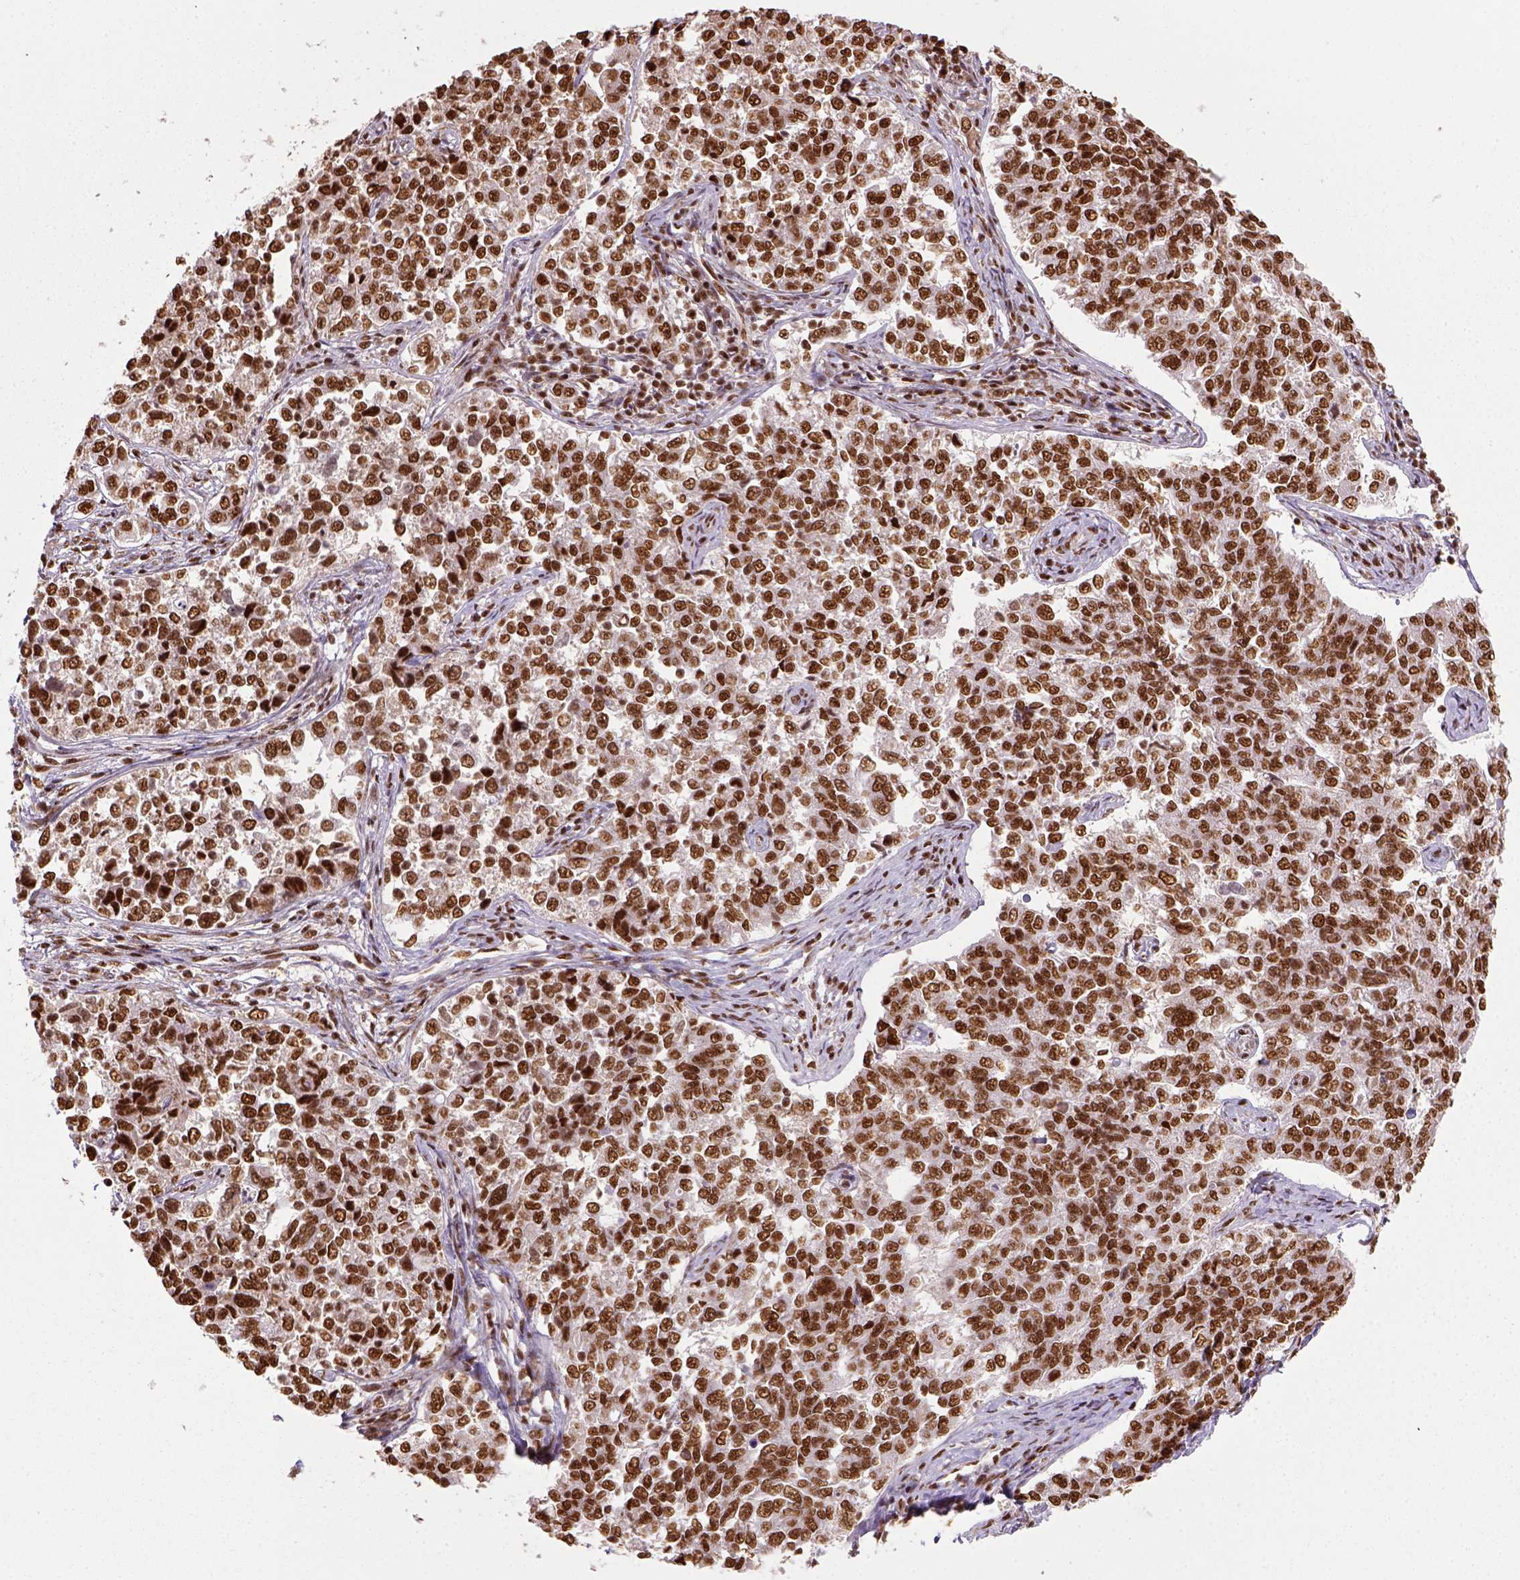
{"staining": {"intensity": "strong", "quantity": ">75%", "location": "nuclear"}, "tissue": "endometrial cancer", "cell_type": "Tumor cells", "image_type": "cancer", "snomed": [{"axis": "morphology", "description": "Adenocarcinoma, NOS"}, {"axis": "topography", "description": "Endometrium"}], "caption": "Immunohistochemical staining of human endometrial adenocarcinoma demonstrates high levels of strong nuclear protein positivity in about >75% of tumor cells.", "gene": "CCAR1", "patient": {"sex": "female", "age": 43}}